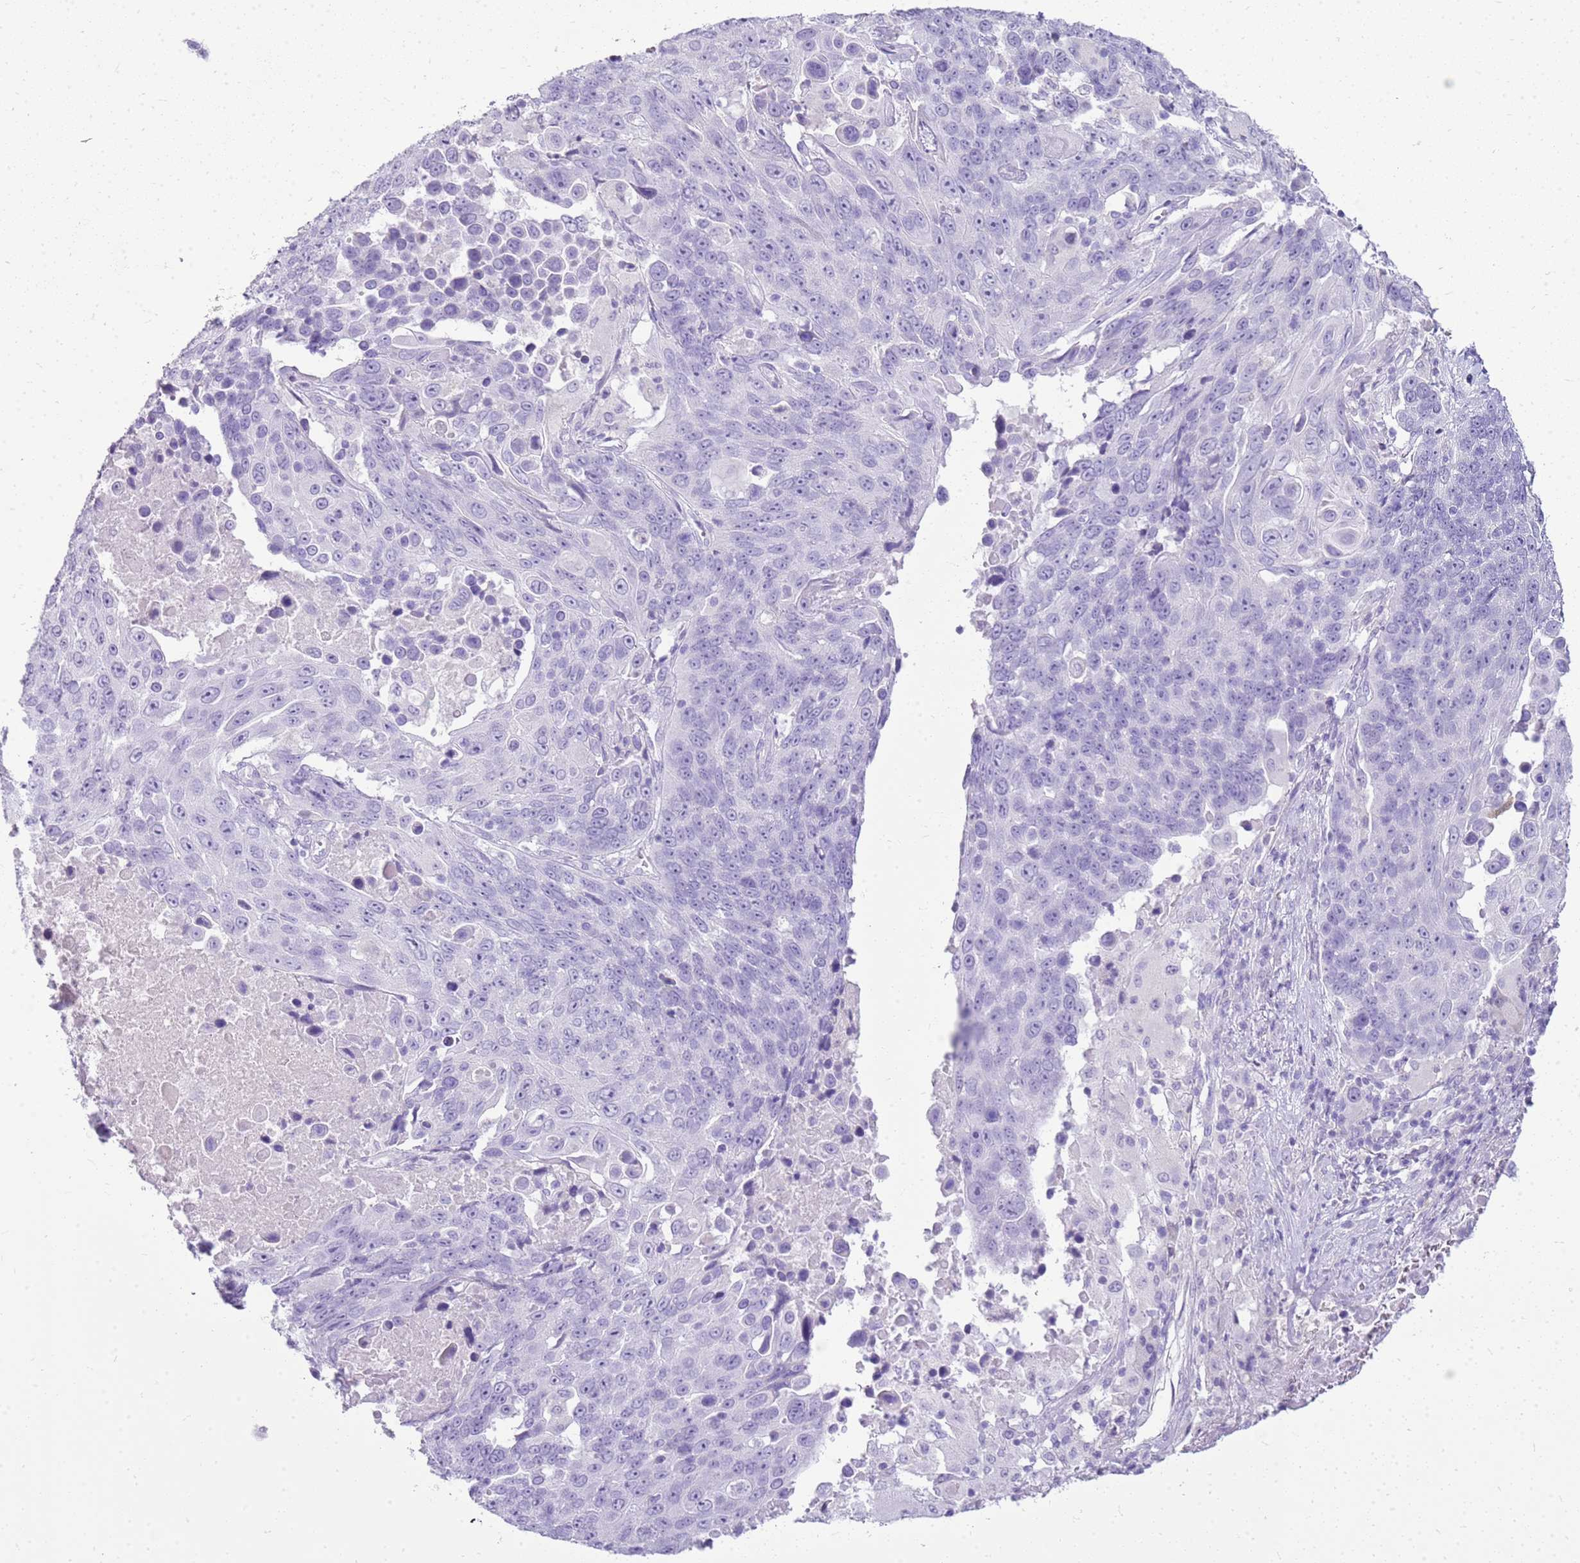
{"staining": {"intensity": "negative", "quantity": "none", "location": "none"}, "tissue": "lung cancer", "cell_type": "Tumor cells", "image_type": "cancer", "snomed": [{"axis": "morphology", "description": "Squamous cell carcinoma, NOS"}, {"axis": "topography", "description": "Lung"}], "caption": "This is a image of IHC staining of lung cancer, which shows no staining in tumor cells. The staining was performed using DAB to visualize the protein expression in brown, while the nuclei were stained in blue with hematoxylin (Magnification: 20x).", "gene": "SULT1E1", "patient": {"sex": "male", "age": 66}}